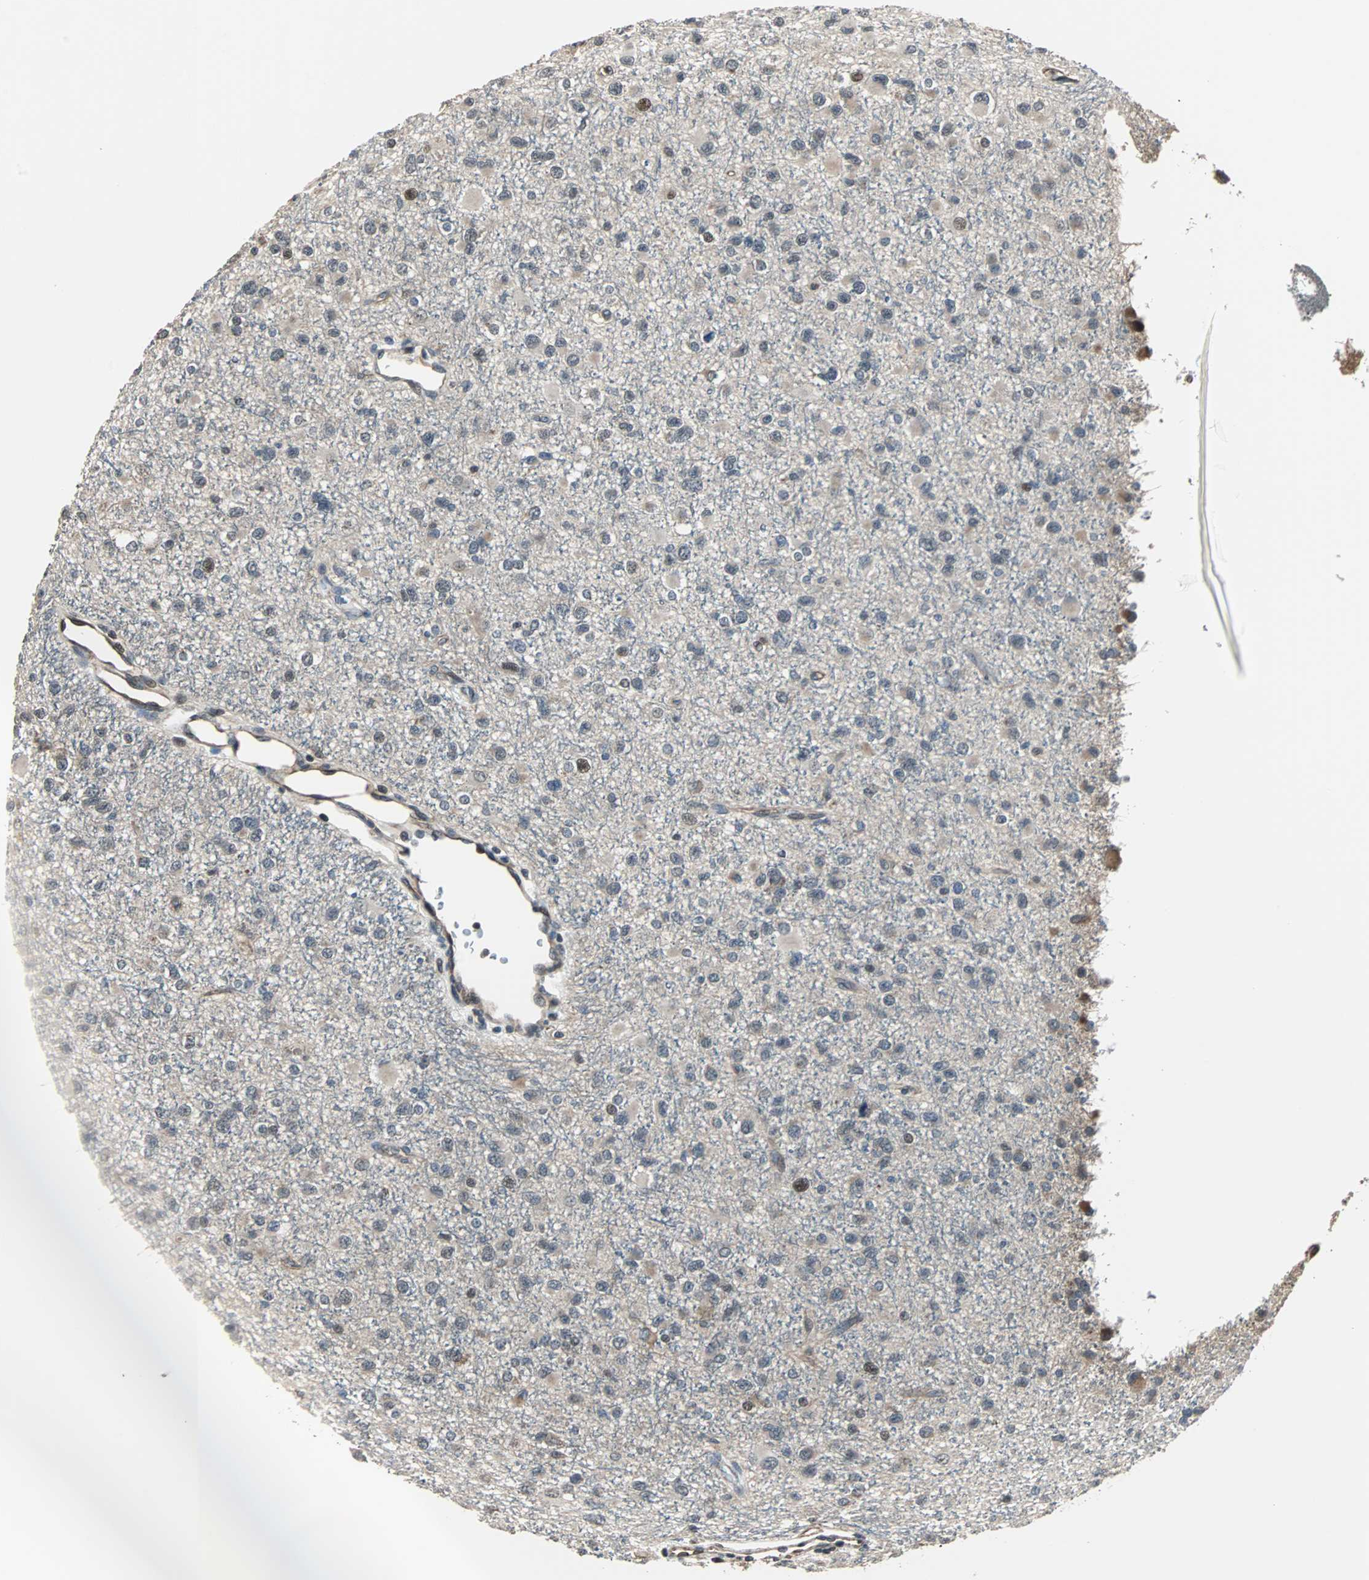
{"staining": {"intensity": "weak", "quantity": "<25%", "location": "cytoplasmic/membranous"}, "tissue": "glioma", "cell_type": "Tumor cells", "image_type": "cancer", "snomed": [{"axis": "morphology", "description": "Glioma, malignant, Low grade"}, {"axis": "topography", "description": "Brain"}], "caption": "A photomicrograph of human malignant glioma (low-grade) is negative for staining in tumor cells.", "gene": "CHP1", "patient": {"sex": "male", "age": 42}}